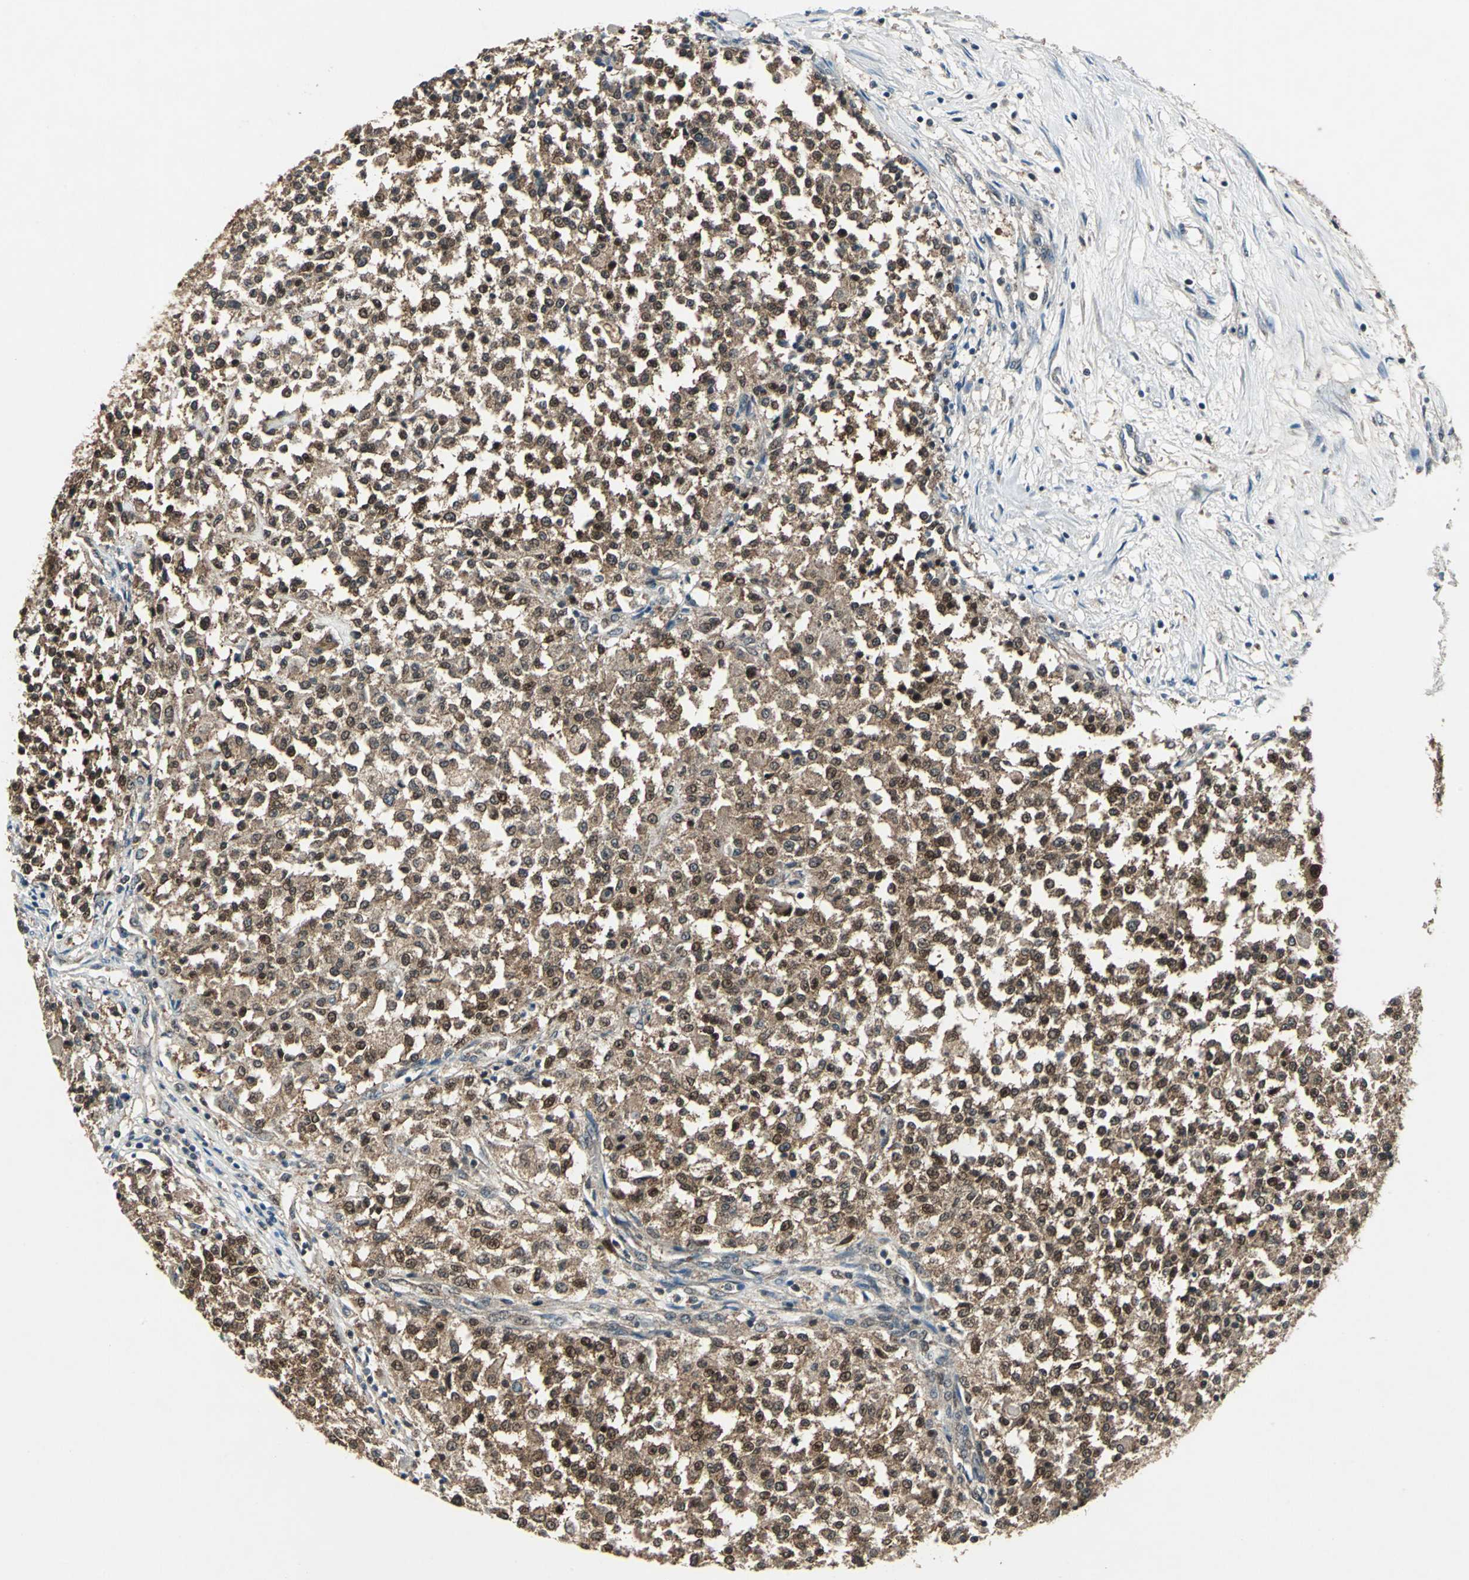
{"staining": {"intensity": "moderate", "quantity": ">75%", "location": "cytoplasmic/membranous,nuclear"}, "tissue": "testis cancer", "cell_type": "Tumor cells", "image_type": "cancer", "snomed": [{"axis": "morphology", "description": "Seminoma, NOS"}, {"axis": "topography", "description": "Testis"}], "caption": "Moderate cytoplasmic/membranous and nuclear protein expression is seen in approximately >75% of tumor cells in testis cancer (seminoma). (brown staining indicates protein expression, while blue staining denotes nuclei).", "gene": "AHSA1", "patient": {"sex": "male", "age": 59}}